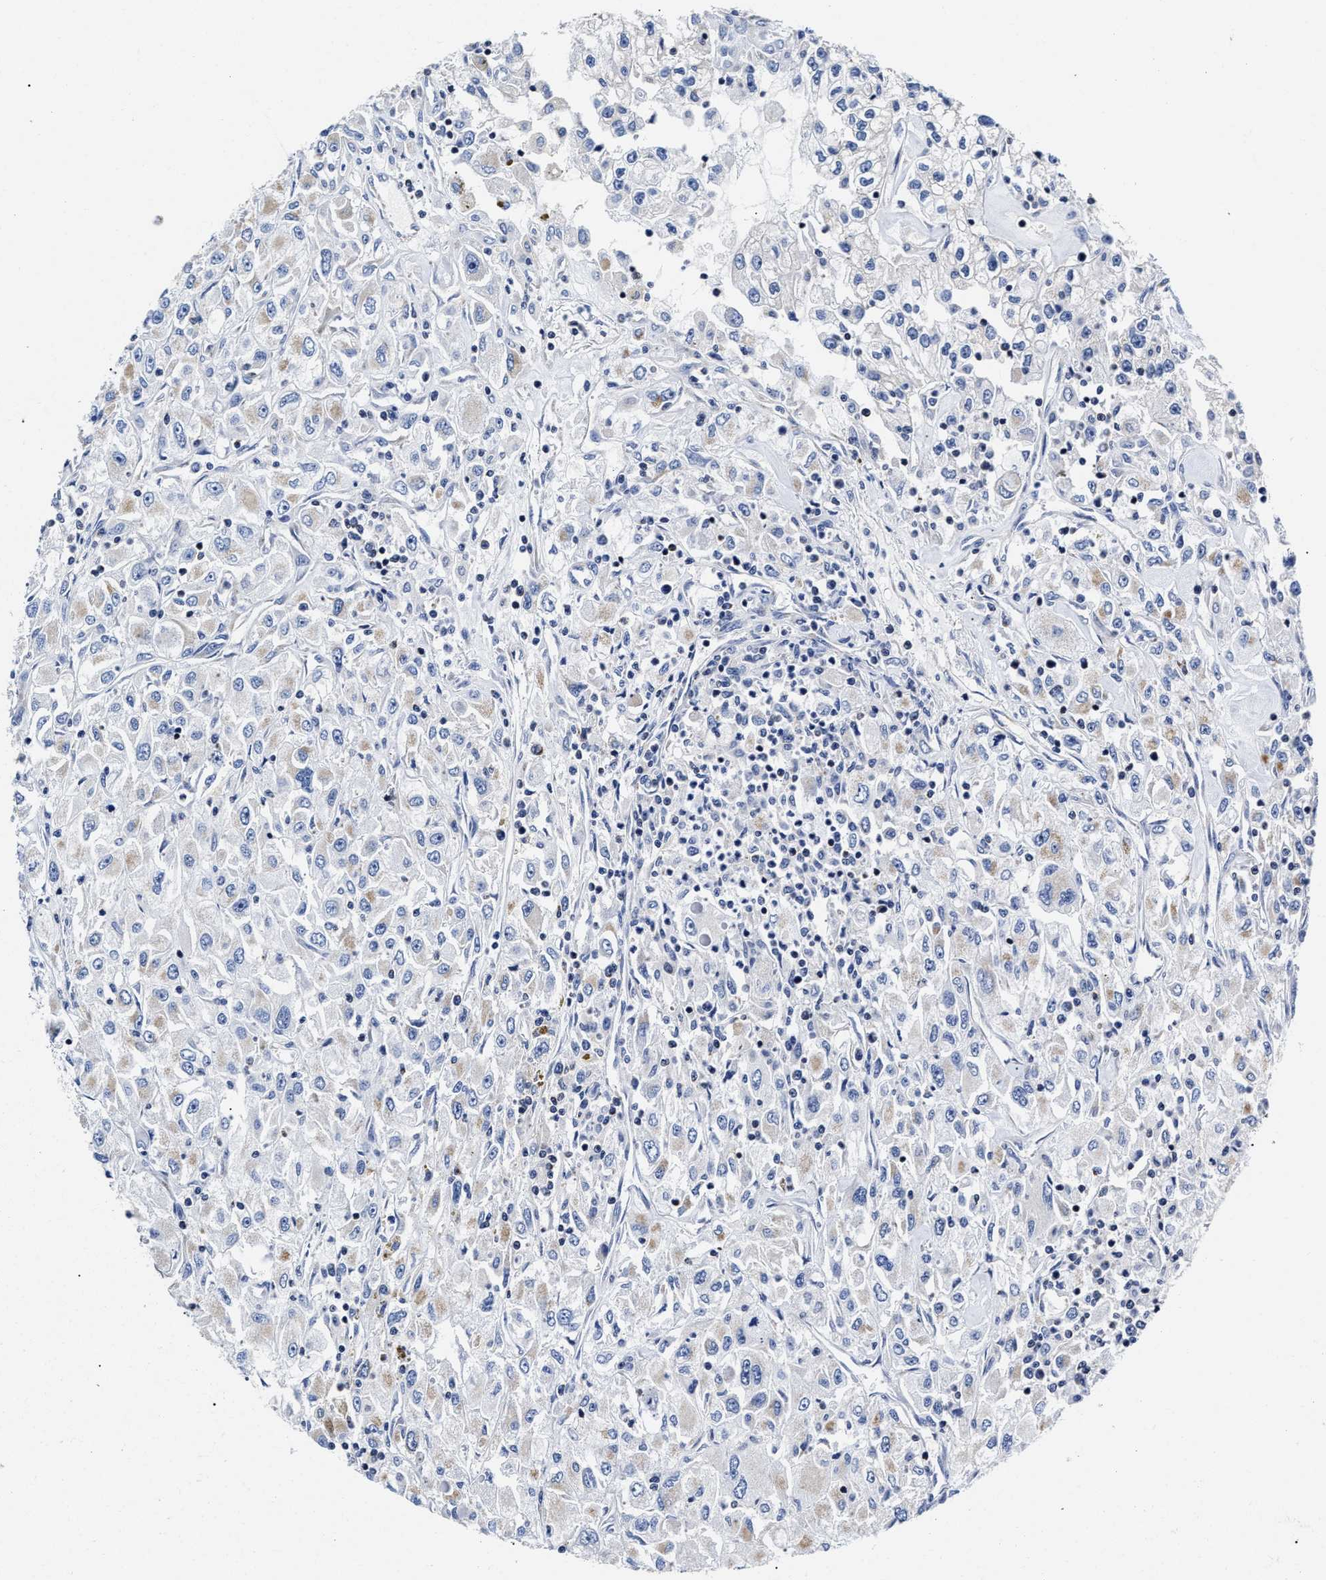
{"staining": {"intensity": "weak", "quantity": "<25%", "location": "cytoplasmic/membranous"}, "tissue": "renal cancer", "cell_type": "Tumor cells", "image_type": "cancer", "snomed": [{"axis": "morphology", "description": "Adenocarcinoma, NOS"}, {"axis": "topography", "description": "Kidney"}], "caption": "Tumor cells are negative for brown protein staining in renal adenocarcinoma.", "gene": "HINT2", "patient": {"sex": "female", "age": 52}}